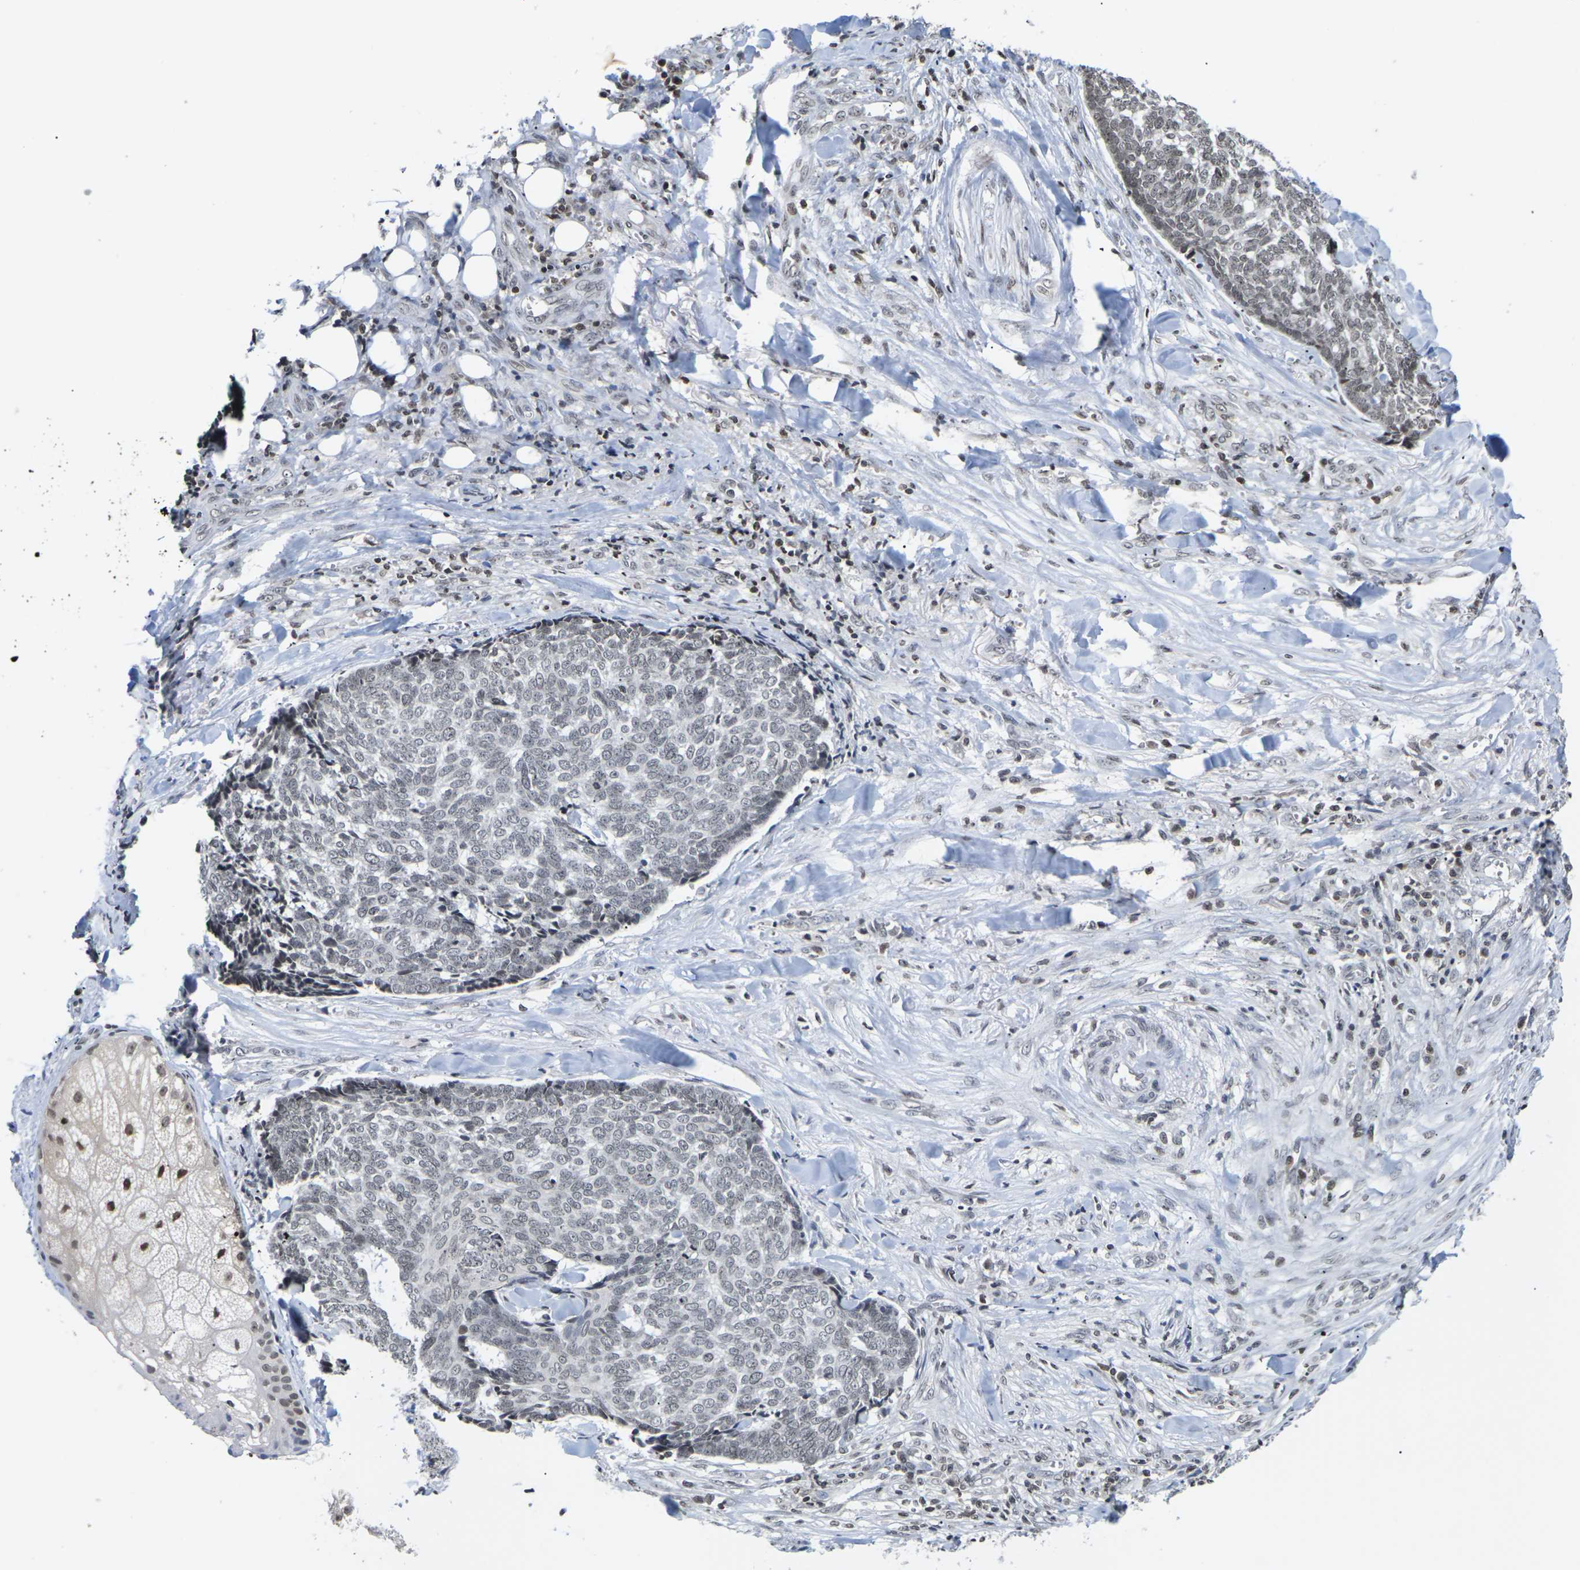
{"staining": {"intensity": "moderate", "quantity": ">75%", "location": "nuclear"}, "tissue": "skin cancer", "cell_type": "Tumor cells", "image_type": "cancer", "snomed": [{"axis": "morphology", "description": "Basal cell carcinoma"}, {"axis": "topography", "description": "Skin"}], "caption": "The immunohistochemical stain highlights moderate nuclear positivity in tumor cells of basal cell carcinoma (skin) tissue.", "gene": "ETV5", "patient": {"sex": "male", "age": 84}}